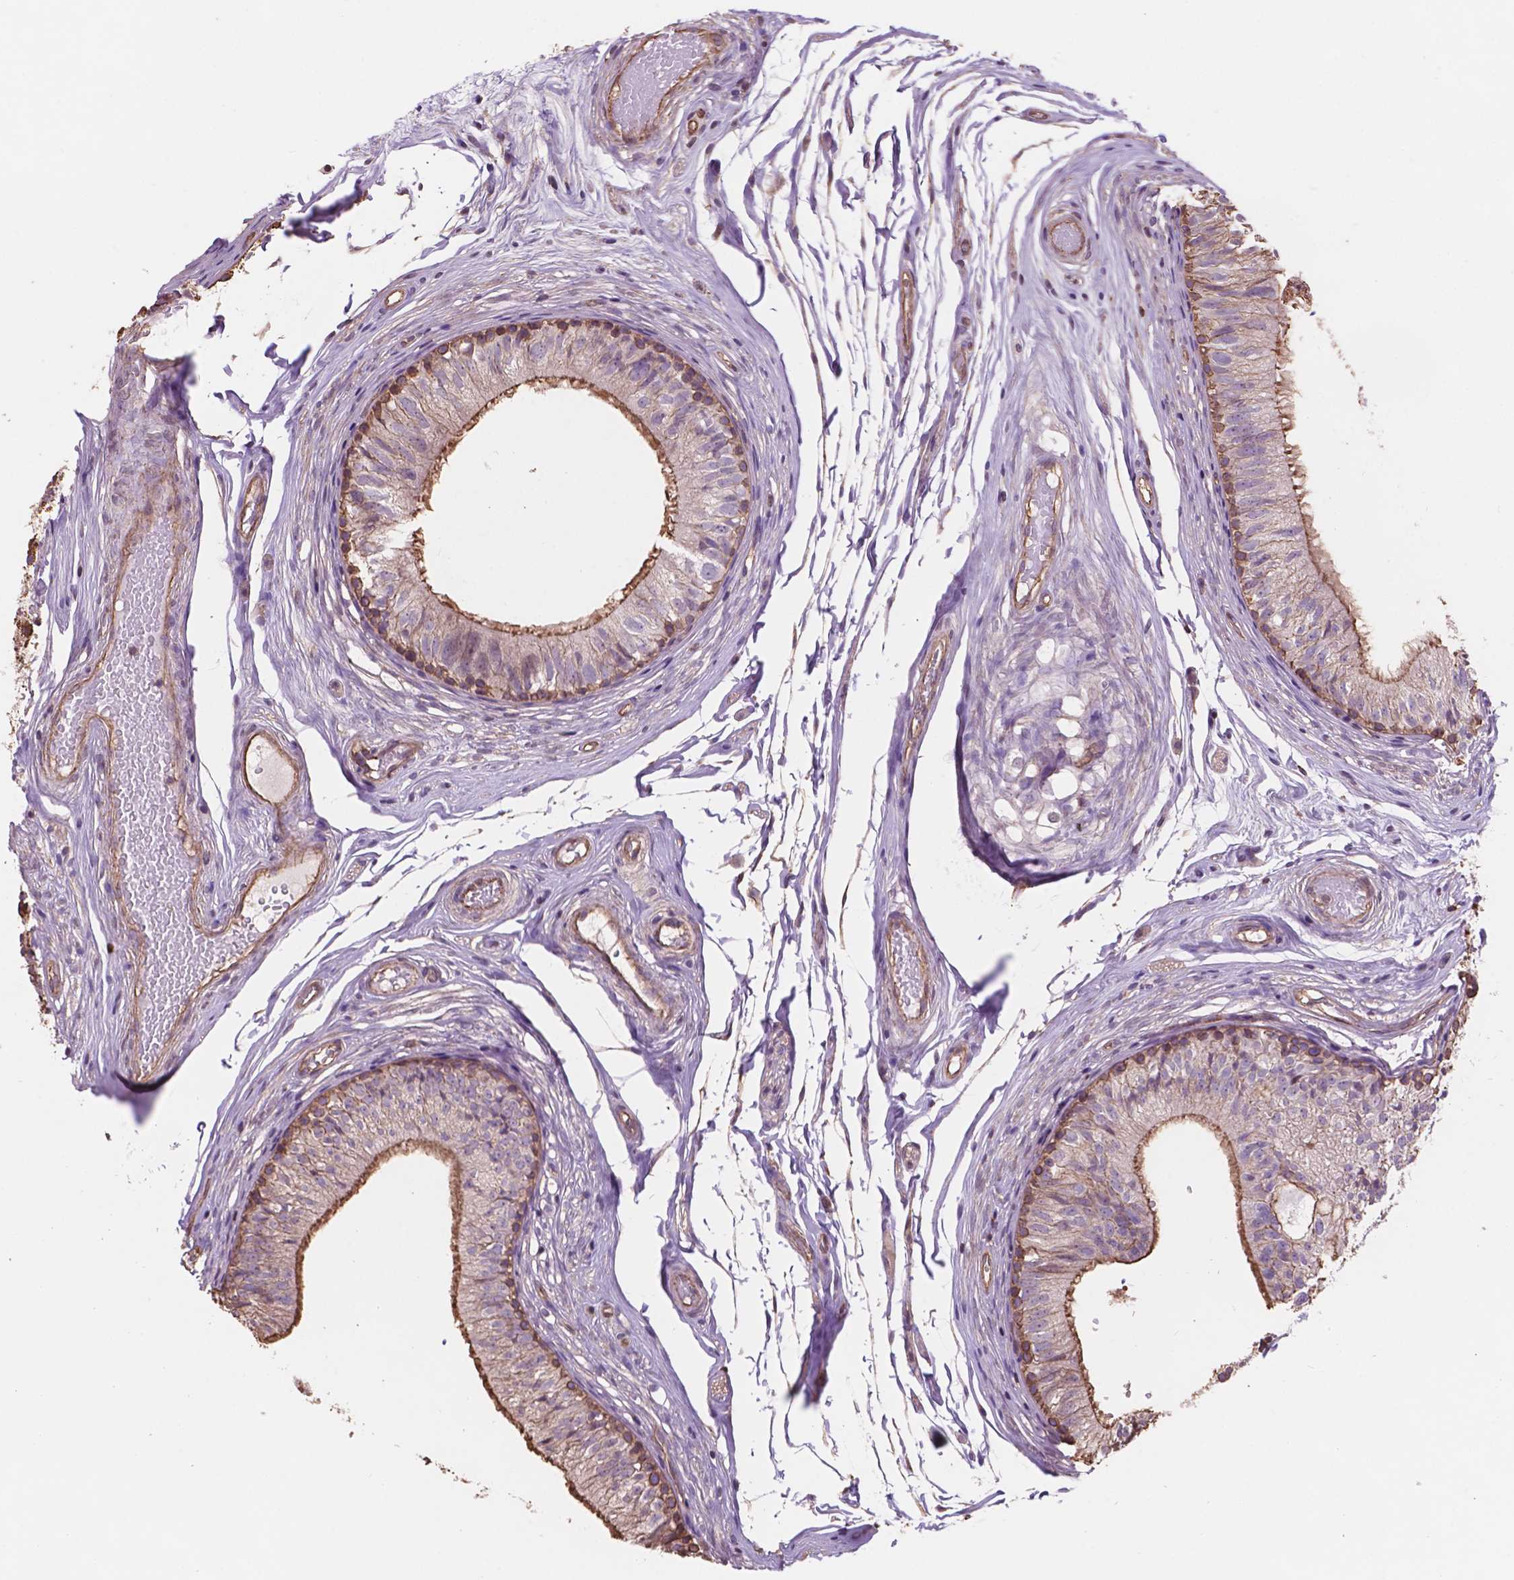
{"staining": {"intensity": "strong", "quantity": ">75%", "location": "cytoplasmic/membranous"}, "tissue": "epididymis", "cell_type": "Glandular cells", "image_type": "normal", "snomed": [{"axis": "morphology", "description": "Normal tissue, NOS"}, {"axis": "topography", "description": "Epididymis"}], "caption": "Protein staining exhibits strong cytoplasmic/membranous positivity in approximately >75% of glandular cells in benign epididymis. Nuclei are stained in blue.", "gene": "NIPA2", "patient": {"sex": "male", "age": 29}}